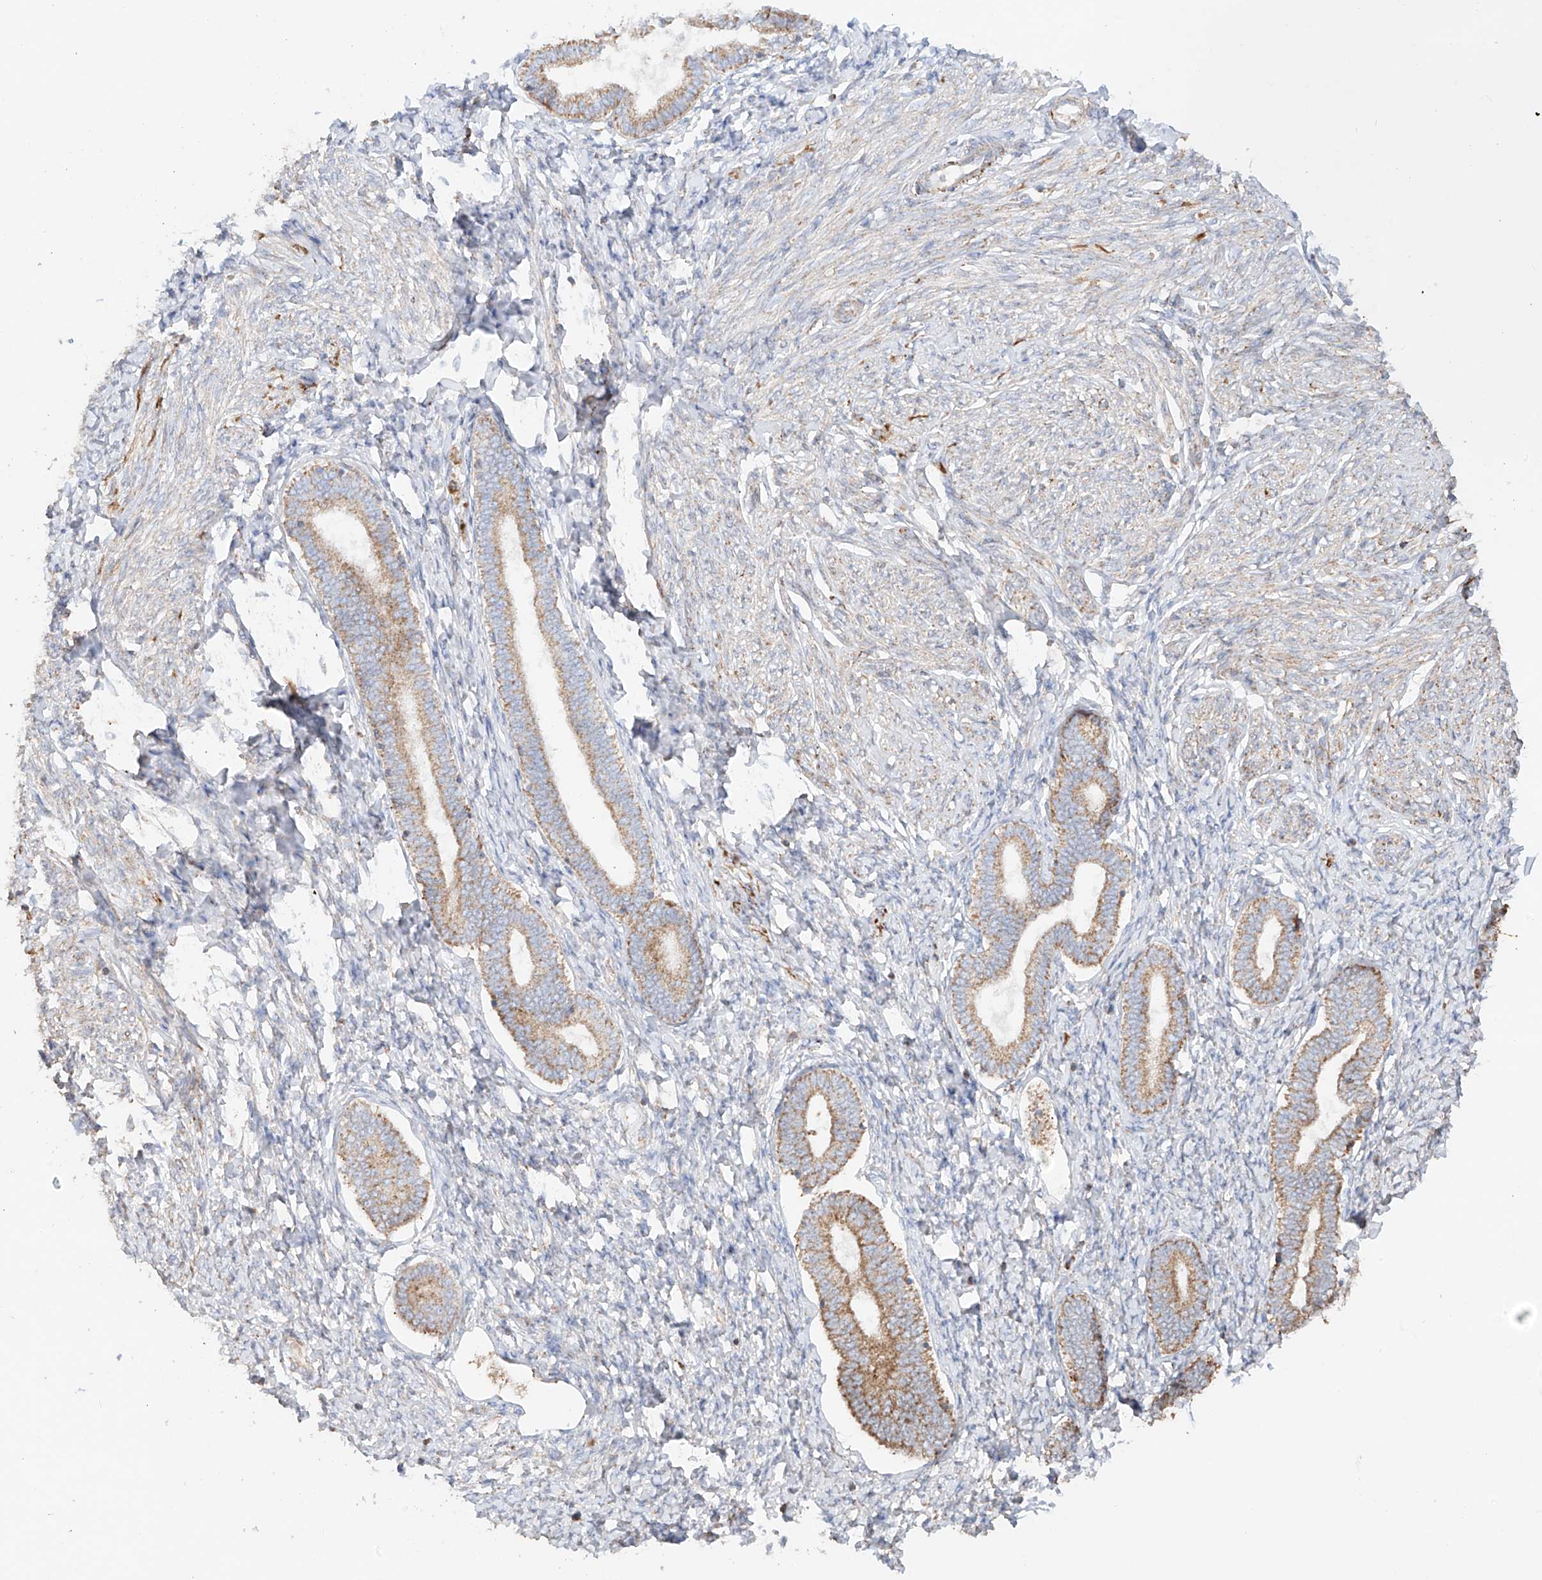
{"staining": {"intensity": "negative", "quantity": "none", "location": "none"}, "tissue": "endometrium", "cell_type": "Cells in endometrial stroma", "image_type": "normal", "snomed": [{"axis": "morphology", "description": "Normal tissue, NOS"}, {"axis": "topography", "description": "Endometrium"}], "caption": "Immunohistochemistry image of benign endometrium: human endometrium stained with DAB (3,3'-diaminobenzidine) shows no significant protein staining in cells in endometrial stroma.", "gene": "COLGALT2", "patient": {"sex": "female", "age": 72}}